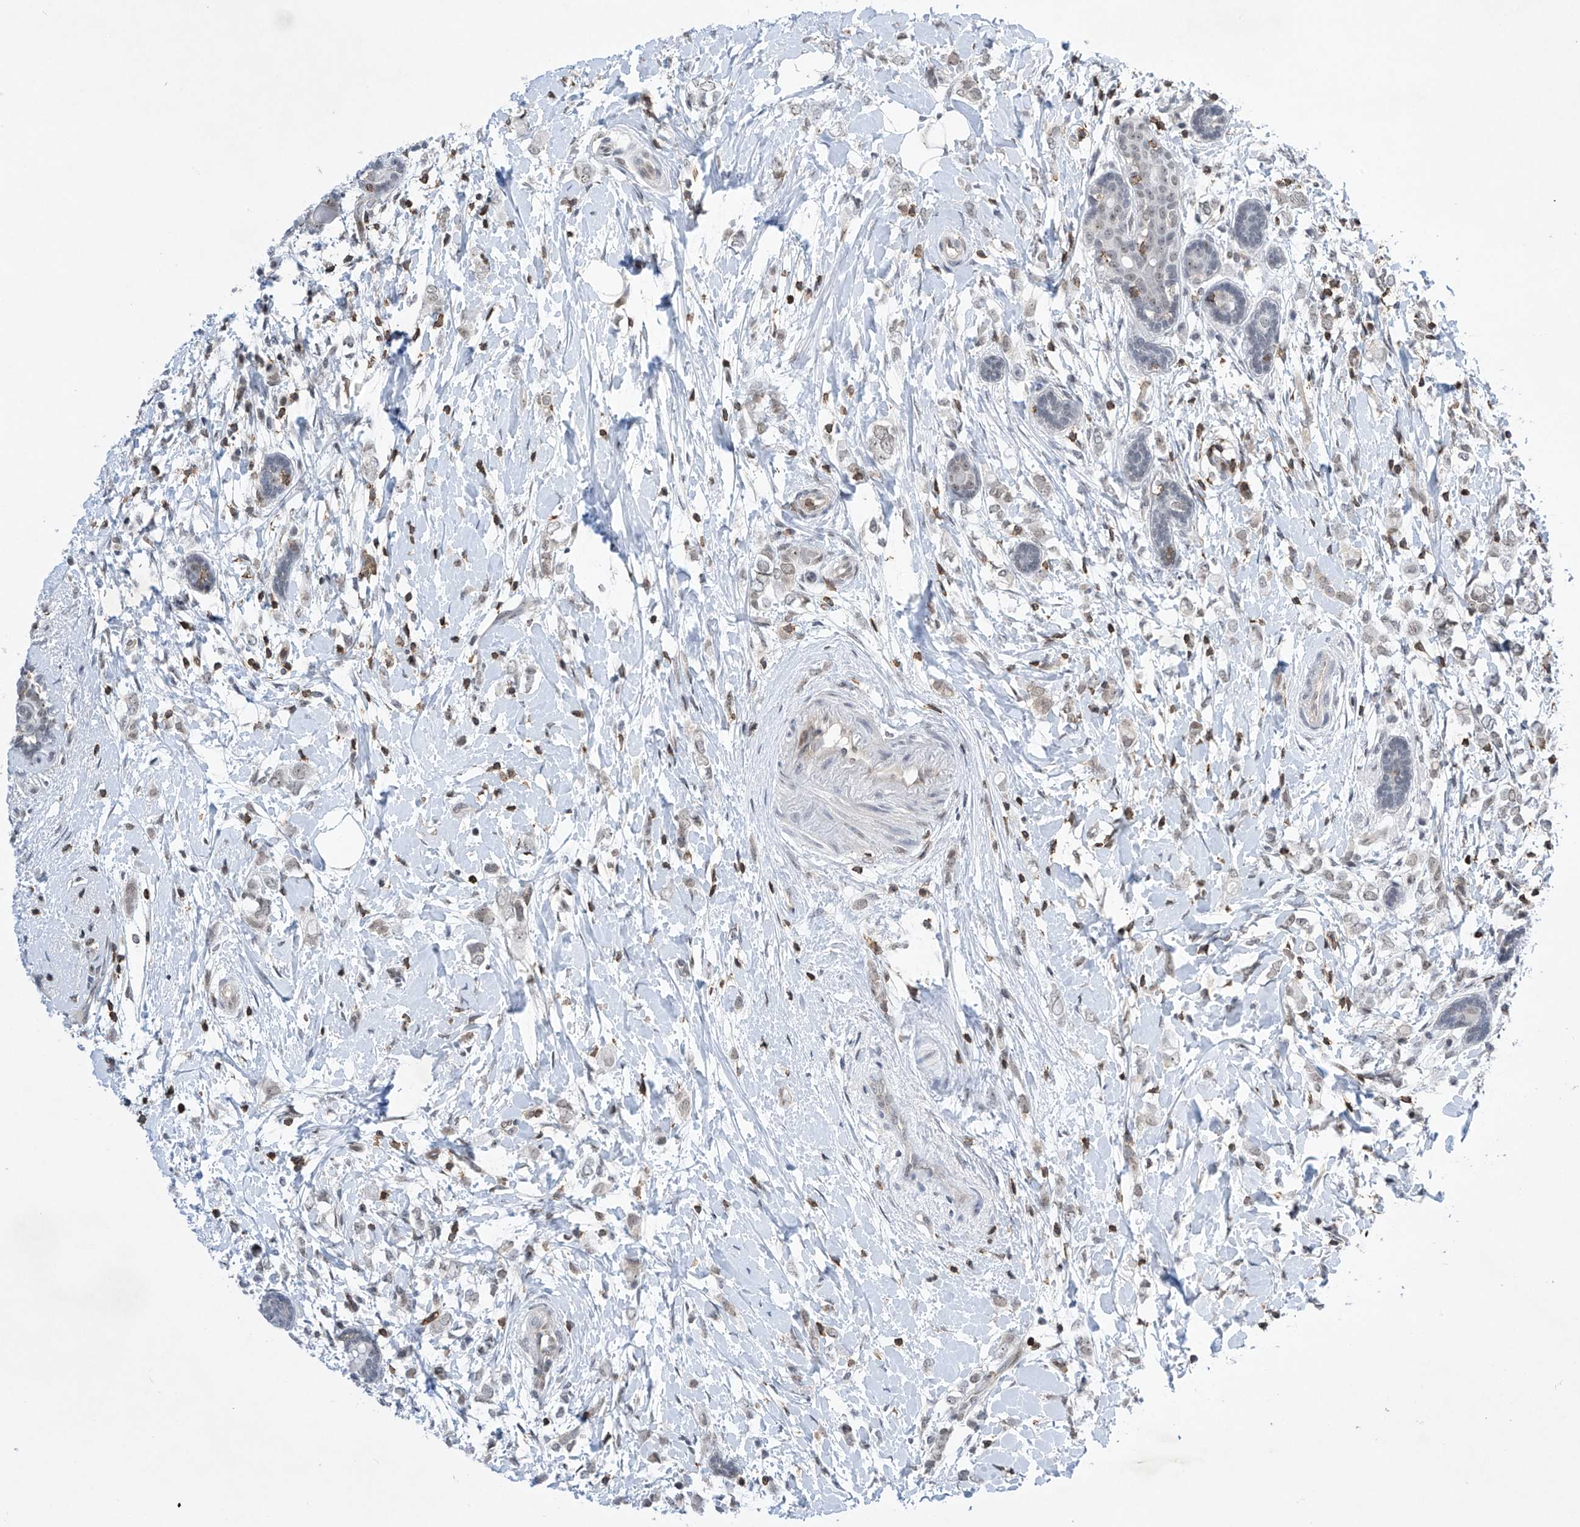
{"staining": {"intensity": "weak", "quantity": "<25%", "location": "nuclear"}, "tissue": "breast cancer", "cell_type": "Tumor cells", "image_type": "cancer", "snomed": [{"axis": "morphology", "description": "Normal tissue, NOS"}, {"axis": "morphology", "description": "Lobular carcinoma"}, {"axis": "topography", "description": "Breast"}], "caption": "Immunohistochemistry (IHC) micrograph of human lobular carcinoma (breast) stained for a protein (brown), which demonstrates no positivity in tumor cells.", "gene": "MSL3", "patient": {"sex": "female", "age": 47}}